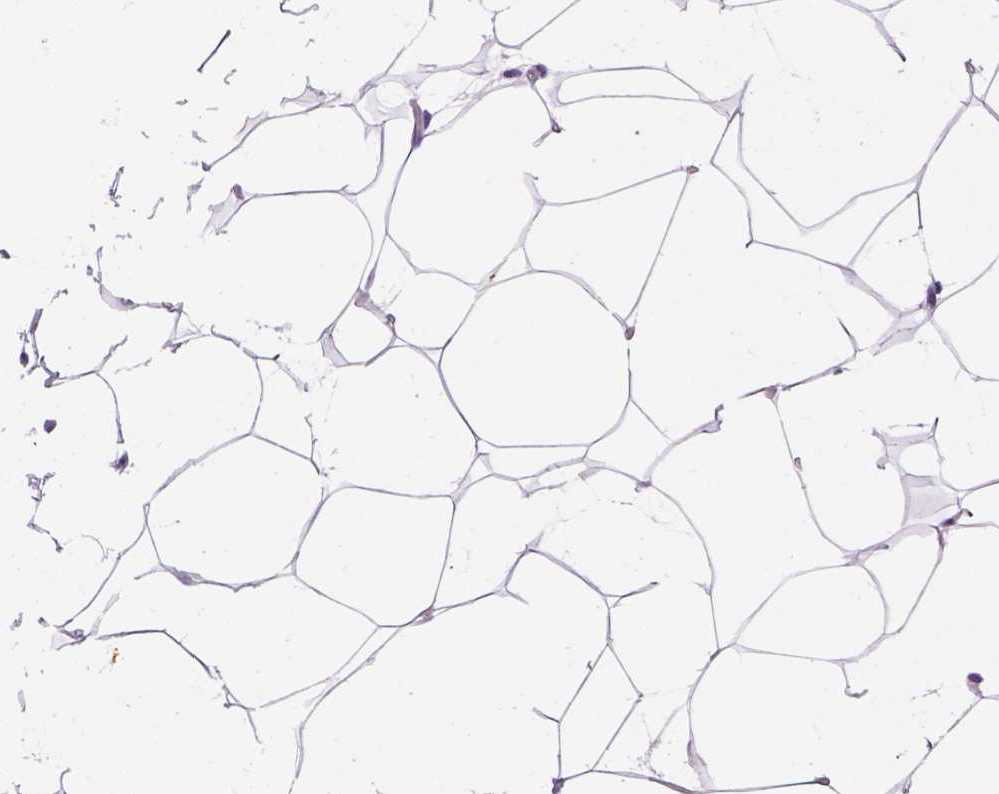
{"staining": {"intensity": "negative", "quantity": "none", "location": "none"}, "tissue": "breast", "cell_type": "Adipocytes", "image_type": "normal", "snomed": [{"axis": "morphology", "description": "Normal tissue, NOS"}, {"axis": "topography", "description": "Breast"}], "caption": "This is an immunohistochemistry micrograph of normal breast. There is no expression in adipocytes.", "gene": "DBH", "patient": {"sex": "female", "age": 32}}